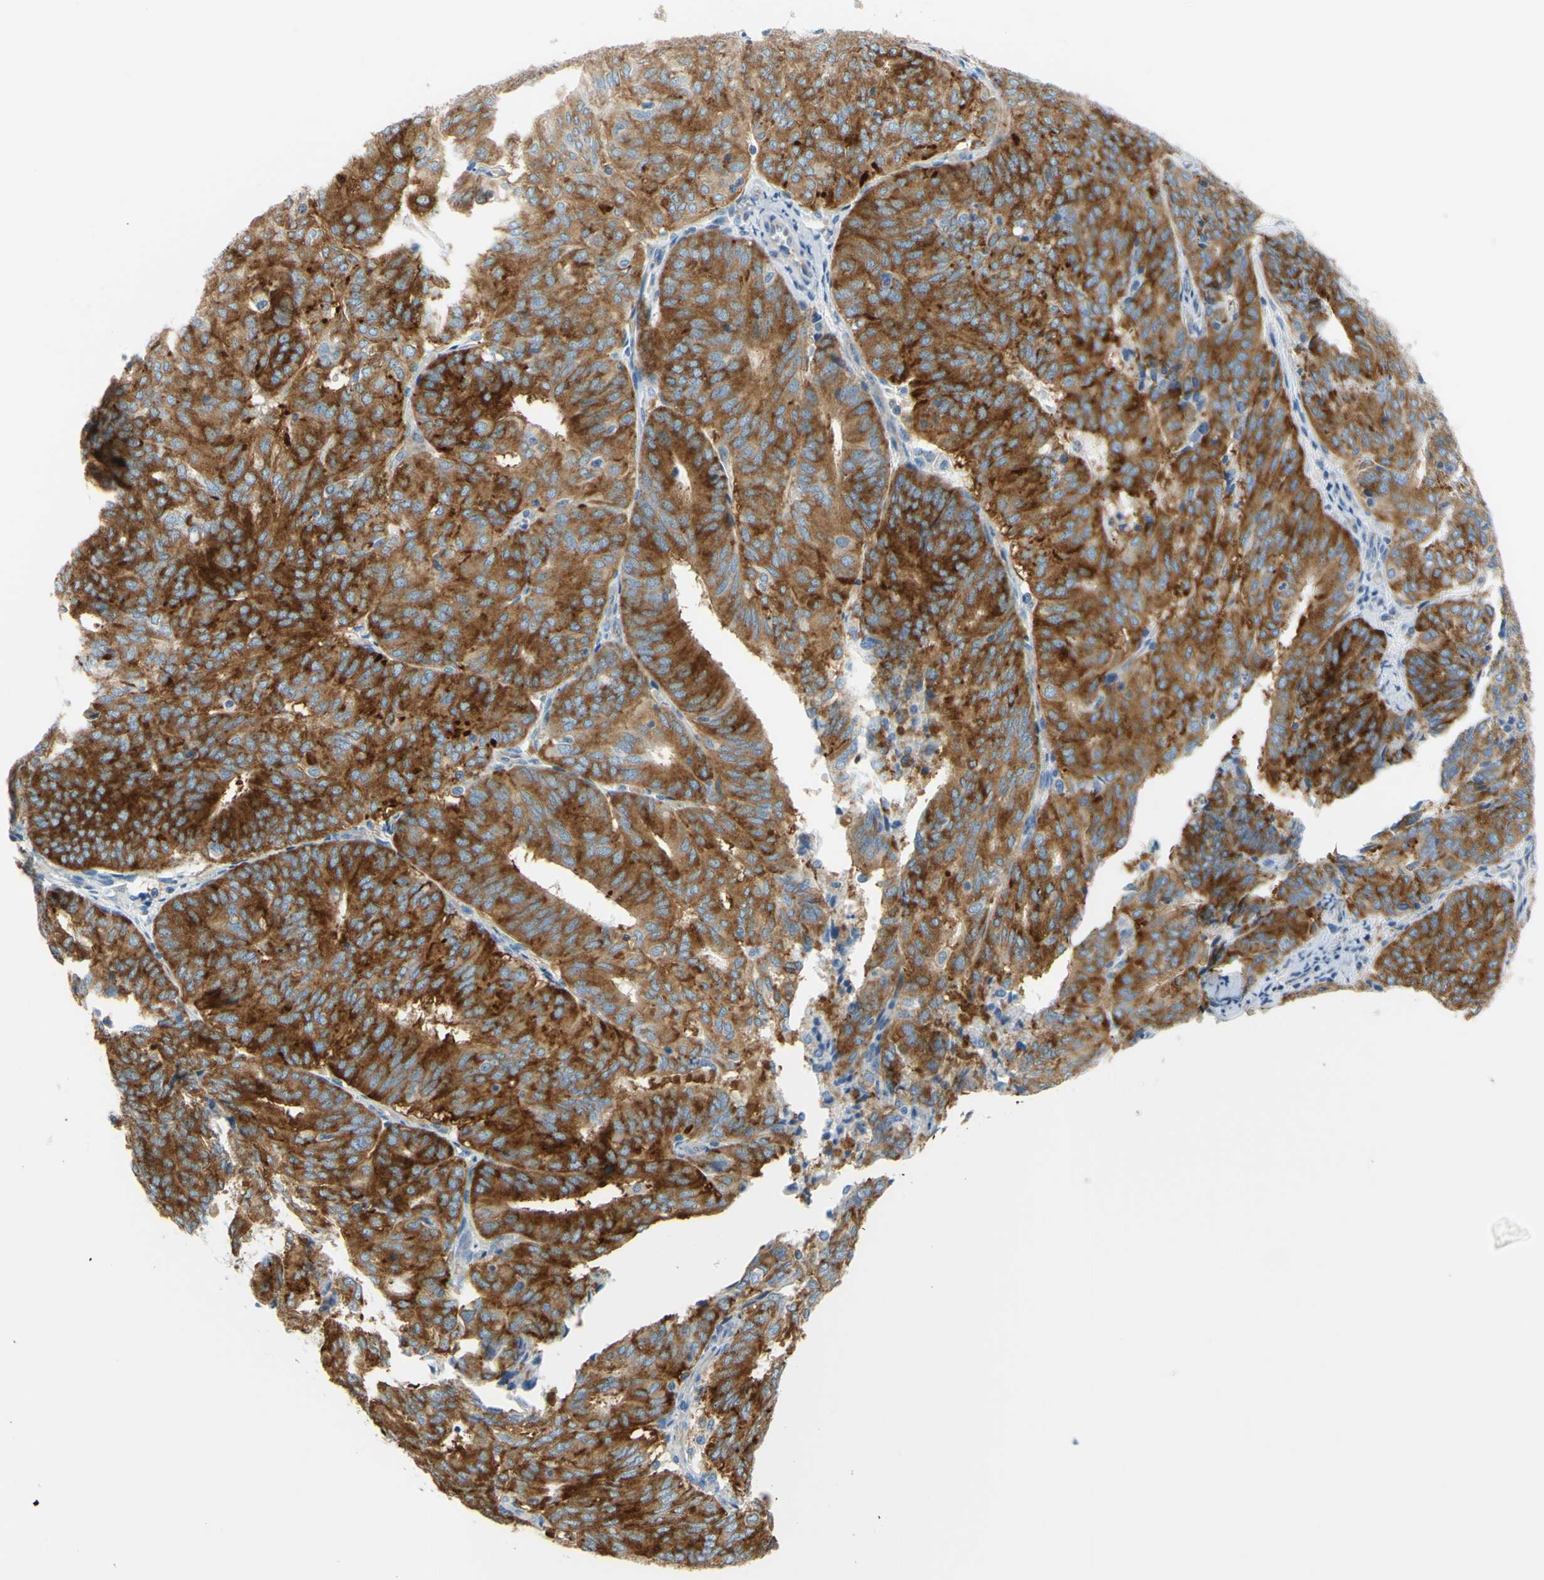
{"staining": {"intensity": "strong", "quantity": ">75%", "location": "cytoplasmic/membranous"}, "tissue": "endometrial cancer", "cell_type": "Tumor cells", "image_type": "cancer", "snomed": [{"axis": "morphology", "description": "Adenocarcinoma, NOS"}, {"axis": "topography", "description": "Uterus"}], "caption": "Immunohistochemistry image of neoplastic tissue: endometrial cancer (adenocarcinoma) stained using immunohistochemistry shows high levels of strong protein expression localized specifically in the cytoplasmic/membranous of tumor cells, appearing as a cytoplasmic/membranous brown color.", "gene": "FRMD4B", "patient": {"sex": "female", "age": 60}}